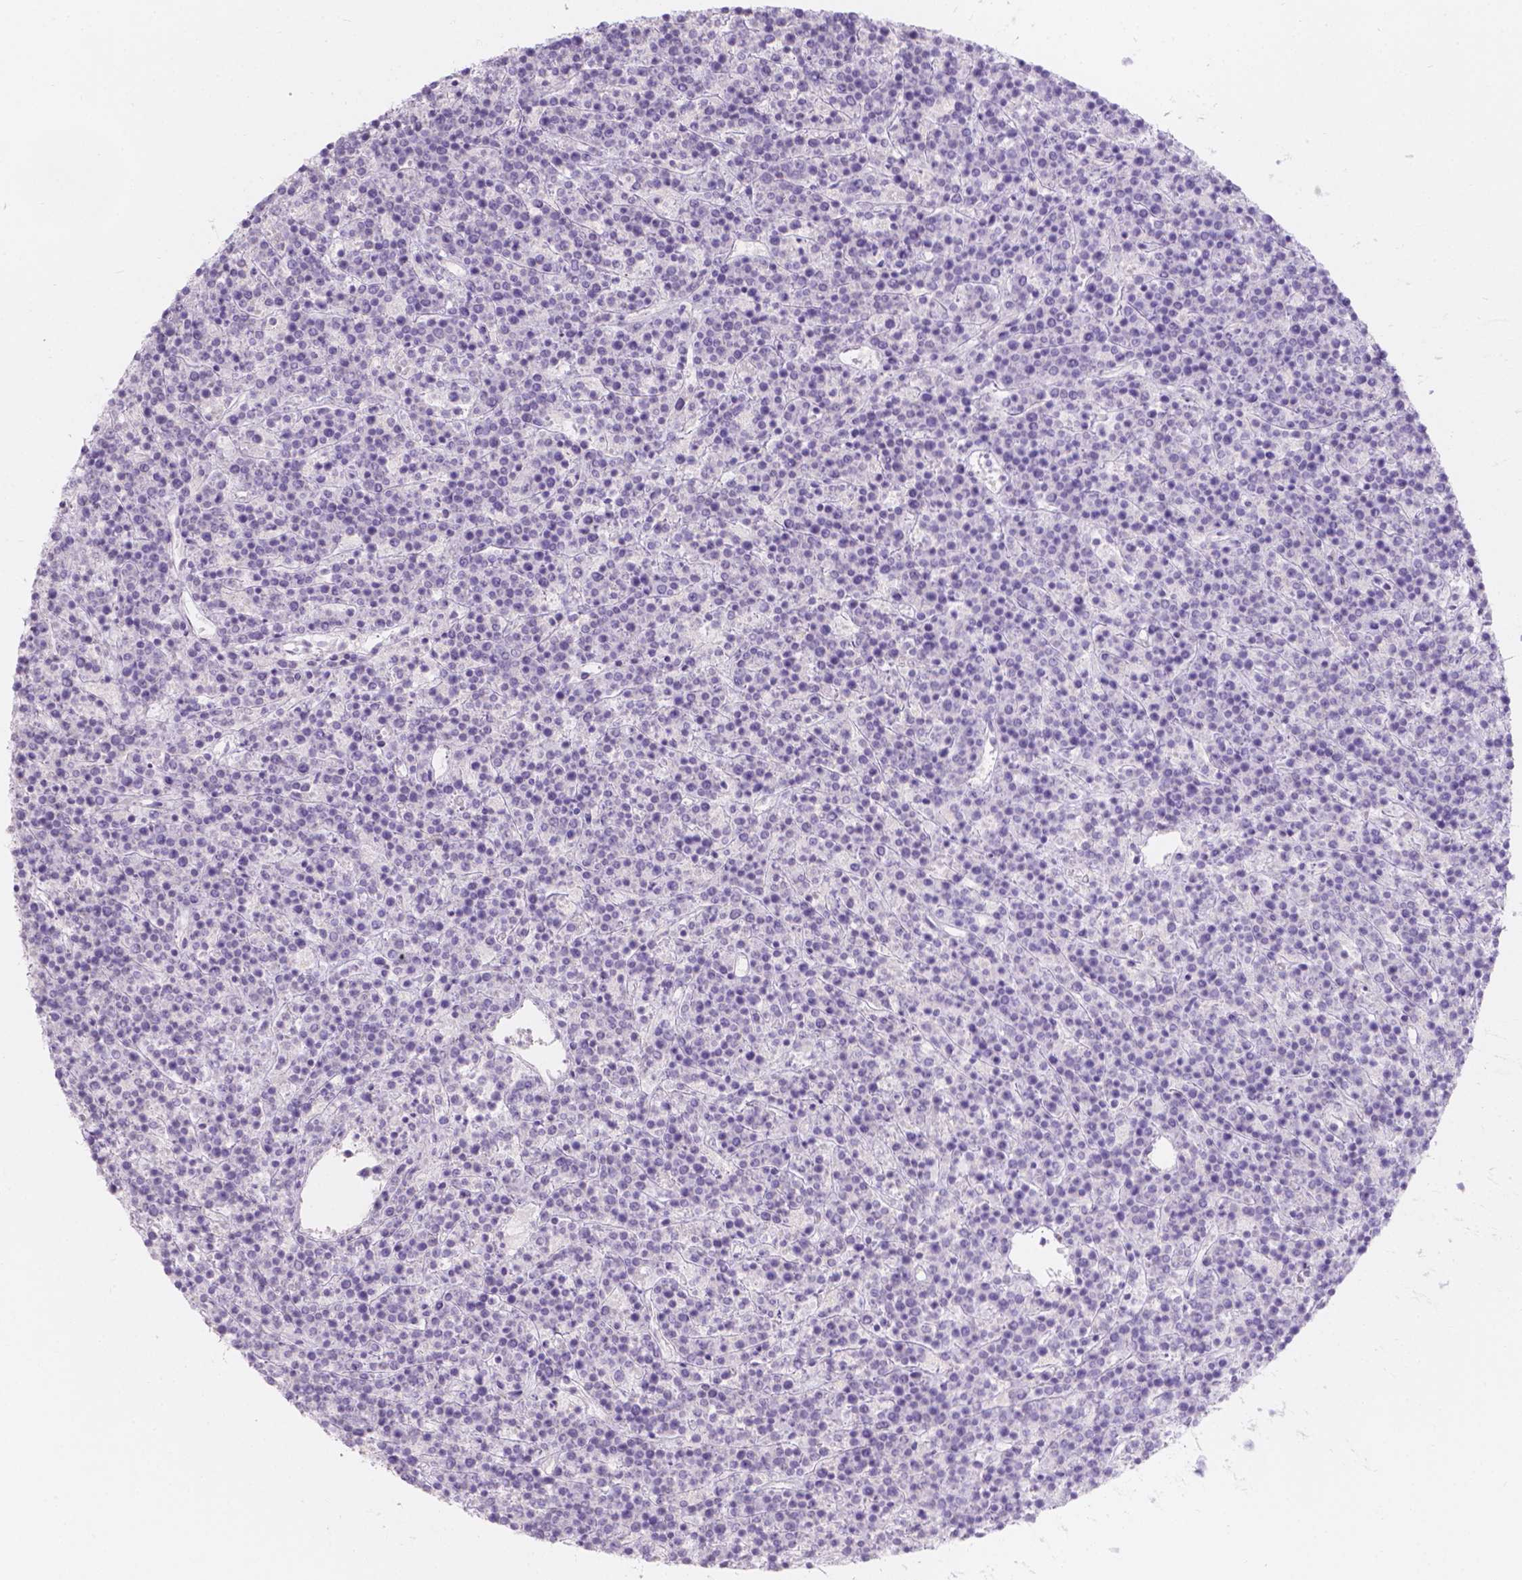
{"staining": {"intensity": "negative", "quantity": "none", "location": "none"}, "tissue": "lymphoma", "cell_type": "Tumor cells", "image_type": "cancer", "snomed": [{"axis": "morphology", "description": "Malignant lymphoma, non-Hodgkin's type, High grade"}, {"axis": "topography", "description": "Ovary"}], "caption": "Tumor cells are negative for protein expression in human malignant lymphoma, non-Hodgkin's type (high-grade). The staining was performed using DAB to visualize the protein expression in brown, while the nuclei were stained in blue with hematoxylin (Magnification: 20x).", "gene": "HTN3", "patient": {"sex": "female", "age": 56}}